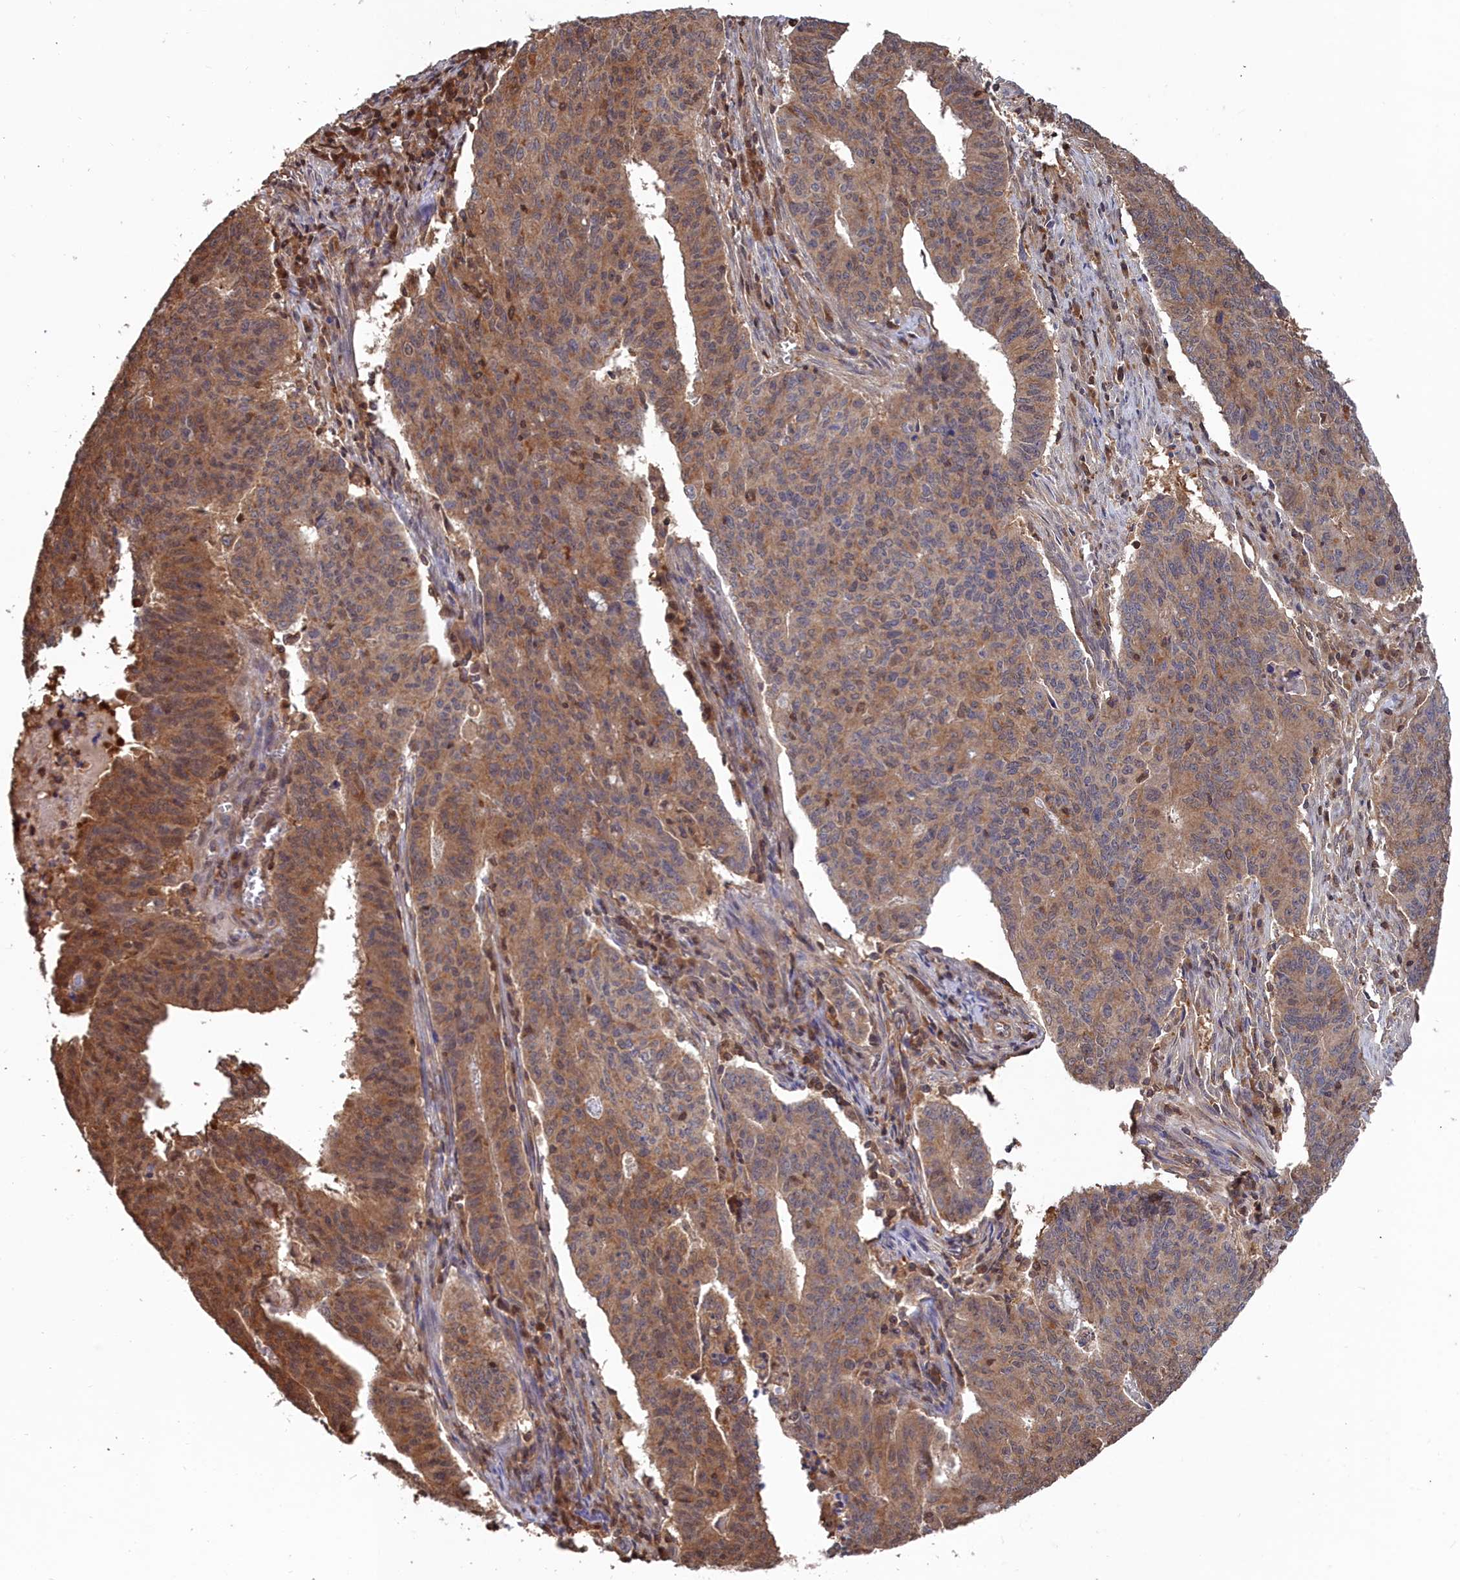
{"staining": {"intensity": "moderate", "quantity": ">75%", "location": "cytoplasmic/membranous"}, "tissue": "endometrial cancer", "cell_type": "Tumor cells", "image_type": "cancer", "snomed": [{"axis": "morphology", "description": "Adenocarcinoma, NOS"}, {"axis": "topography", "description": "Endometrium"}], "caption": "This is a histology image of immunohistochemistry (IHC) staining of adenocarcinoma (endometrial), which shows moderate staining in the cytoplasmic/membranous of tumor cells.", "gene": "GFRA2", "patient": {"sex": "female", "age": 59}}